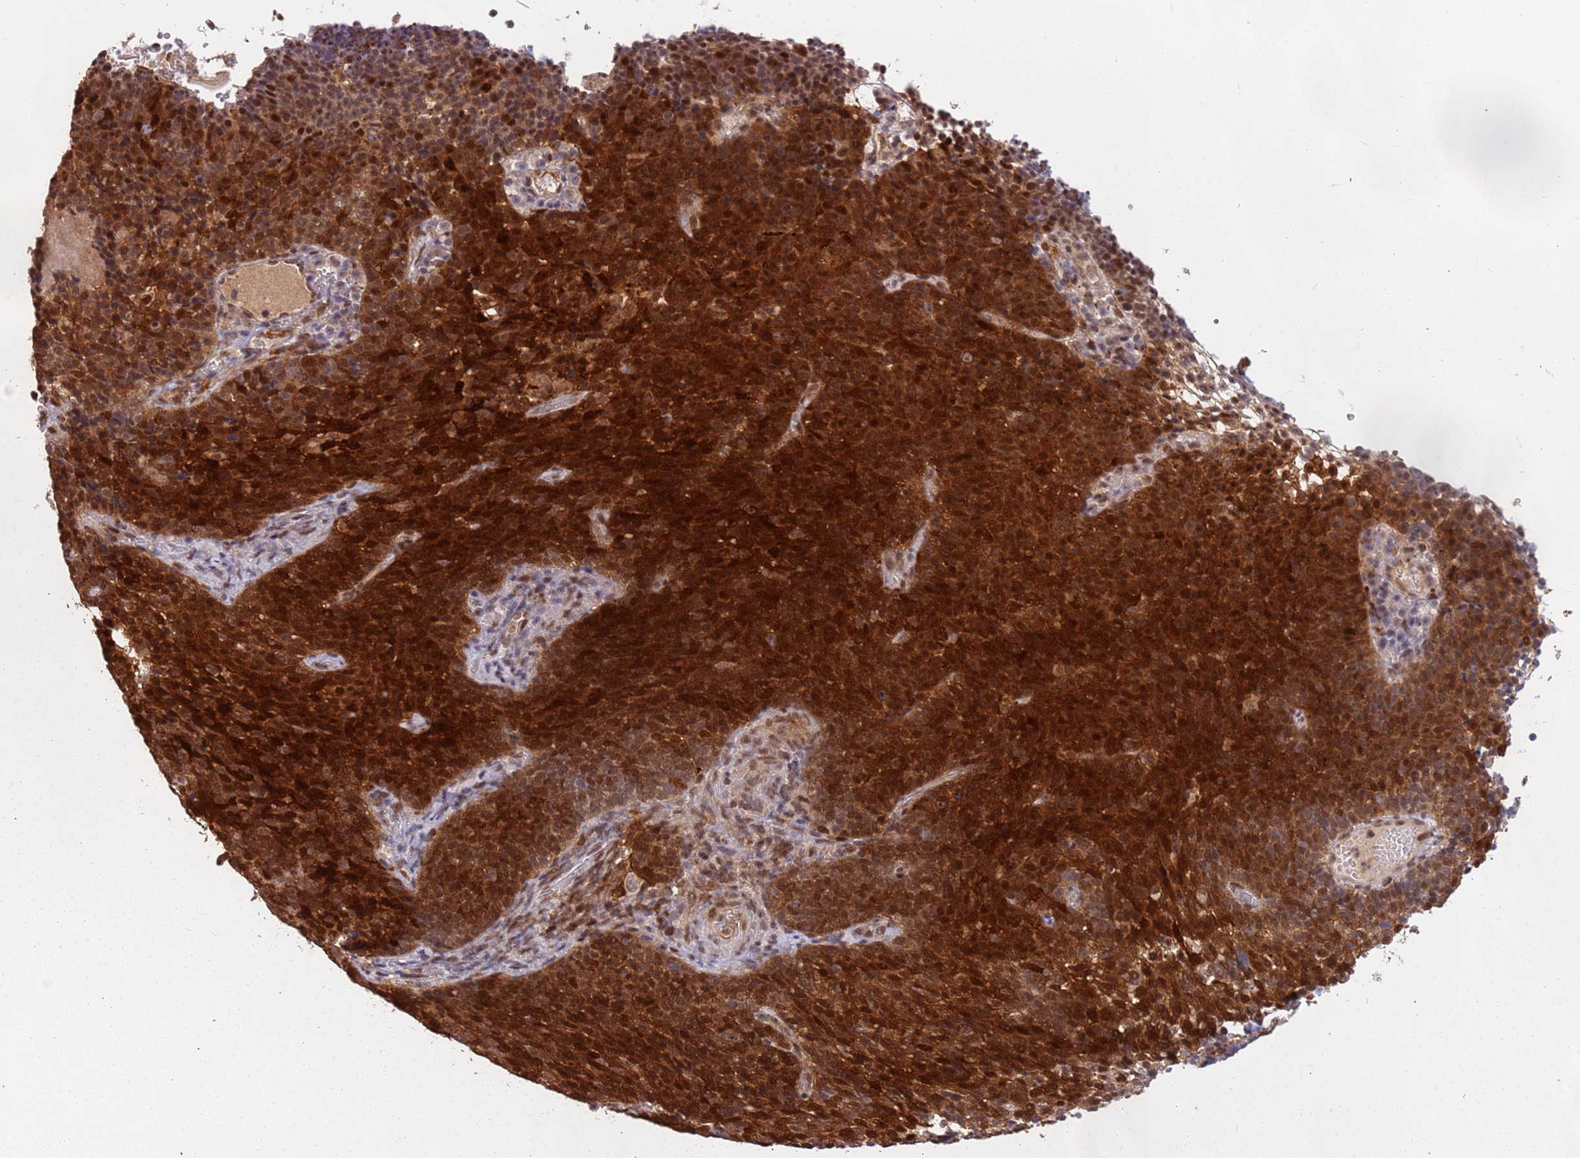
{"staining": {"intensity": "strong", "quantity": ">75%", "location": "cytoplasmic/membranous,nuclear"}, "tissue": "cervical cancer", "cell_type": "Tumor cells", "image_type": "cancer", "snomed": [{"axis": "morphology", "description": "Normal tissue, NOS"}, {"axis": "morphology", "description": "Squamous cell carcinoma, NOS"}, {"axis": "topography", "description": "Cervix"}], "caption": "An IHC histopathology image of neoplastic tissue is shown. Protein staining in brown labels strong cytoplasmic/membranous and nuclear positivity in cervical cancer (squamous cell carcinoma) within tumor cells.", "gene": "GBP2", "patient": {"sex": "female", "age": 39}}